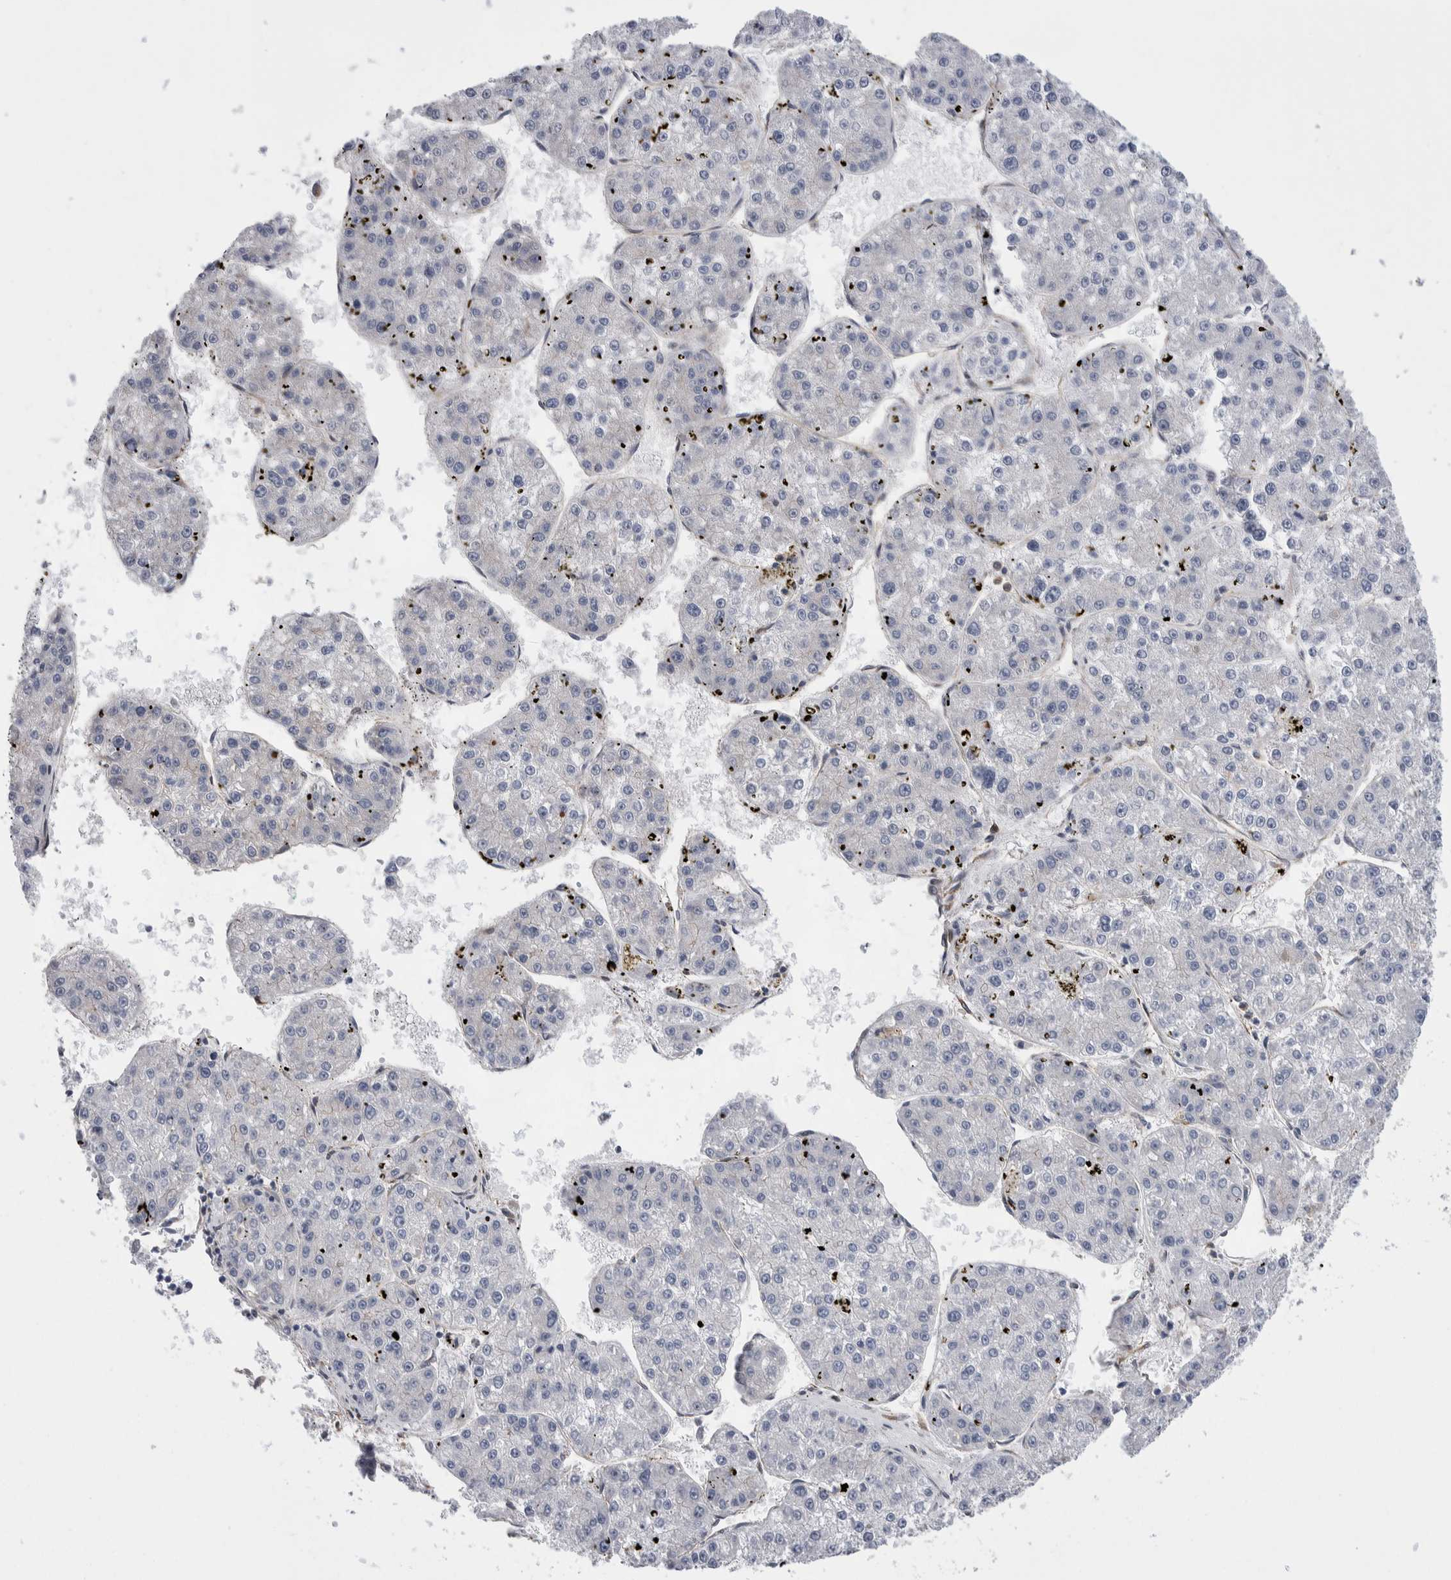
{"staining": {"intensity": "negative", "quantity": "none", "location": "none"}, "tissue": "liver cancer", "cell_type": "Tumor cells", "image_type": "cancer", "snomed": [{"axis": "morphology", "description": "Carcinoma, Hepatocellular, NOS"}, {"axis": "topography", "description": "Liver"}], "caption": "Tumor cells show no significant positivity in liver cancer.", "gene": "KIF12", "patient": {"sex": "female", "age": 73}}